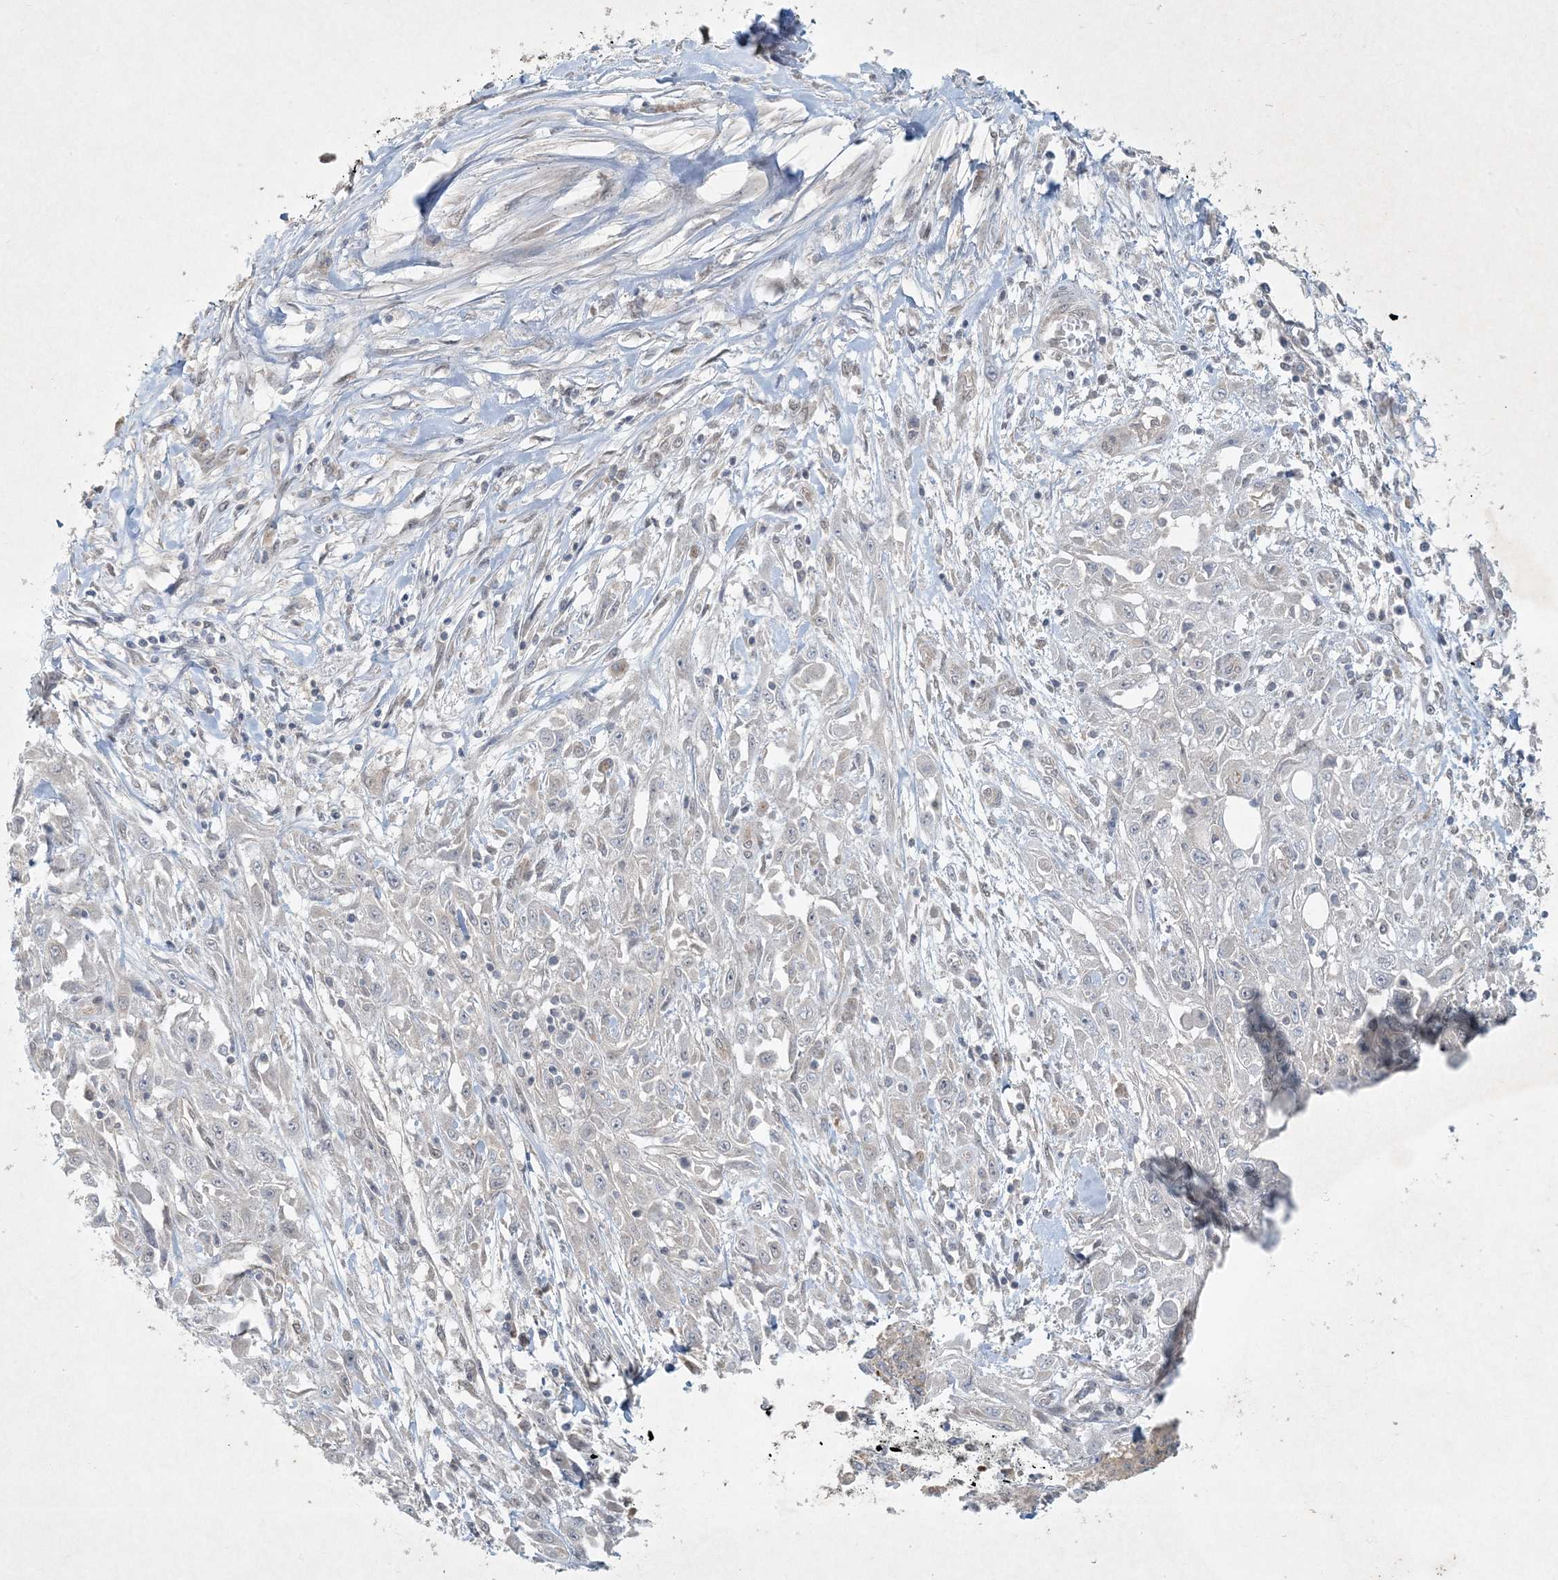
{"staining": {"intensity": "negative", "quantity": "none", "location": "none"}, "tissue": "skin cancer", "cell_type": "Tumor cells", "image_type": "cancer", "snomed": [{"axis": "morphology", "description": "Squamous cell carcinoma, NOS"}, {"axis": "morphology", "description": "Squamous cell carcinoma, metastatic, NOS"}, {"axis": "topography", "description": "Skin"}, {"axis": "topography", "description": "Lymph node"}], "caption": "High magnification brightfield microscopy of skin squamous cell carcinoma stained with DAB (3,3'-diaminobenzidine) (brown) and counterstained with hematoxylin (blue): tumor cells show no significant staining.", "gene": "BCORL1", "patient": {"sex": "male", "age": 75}}